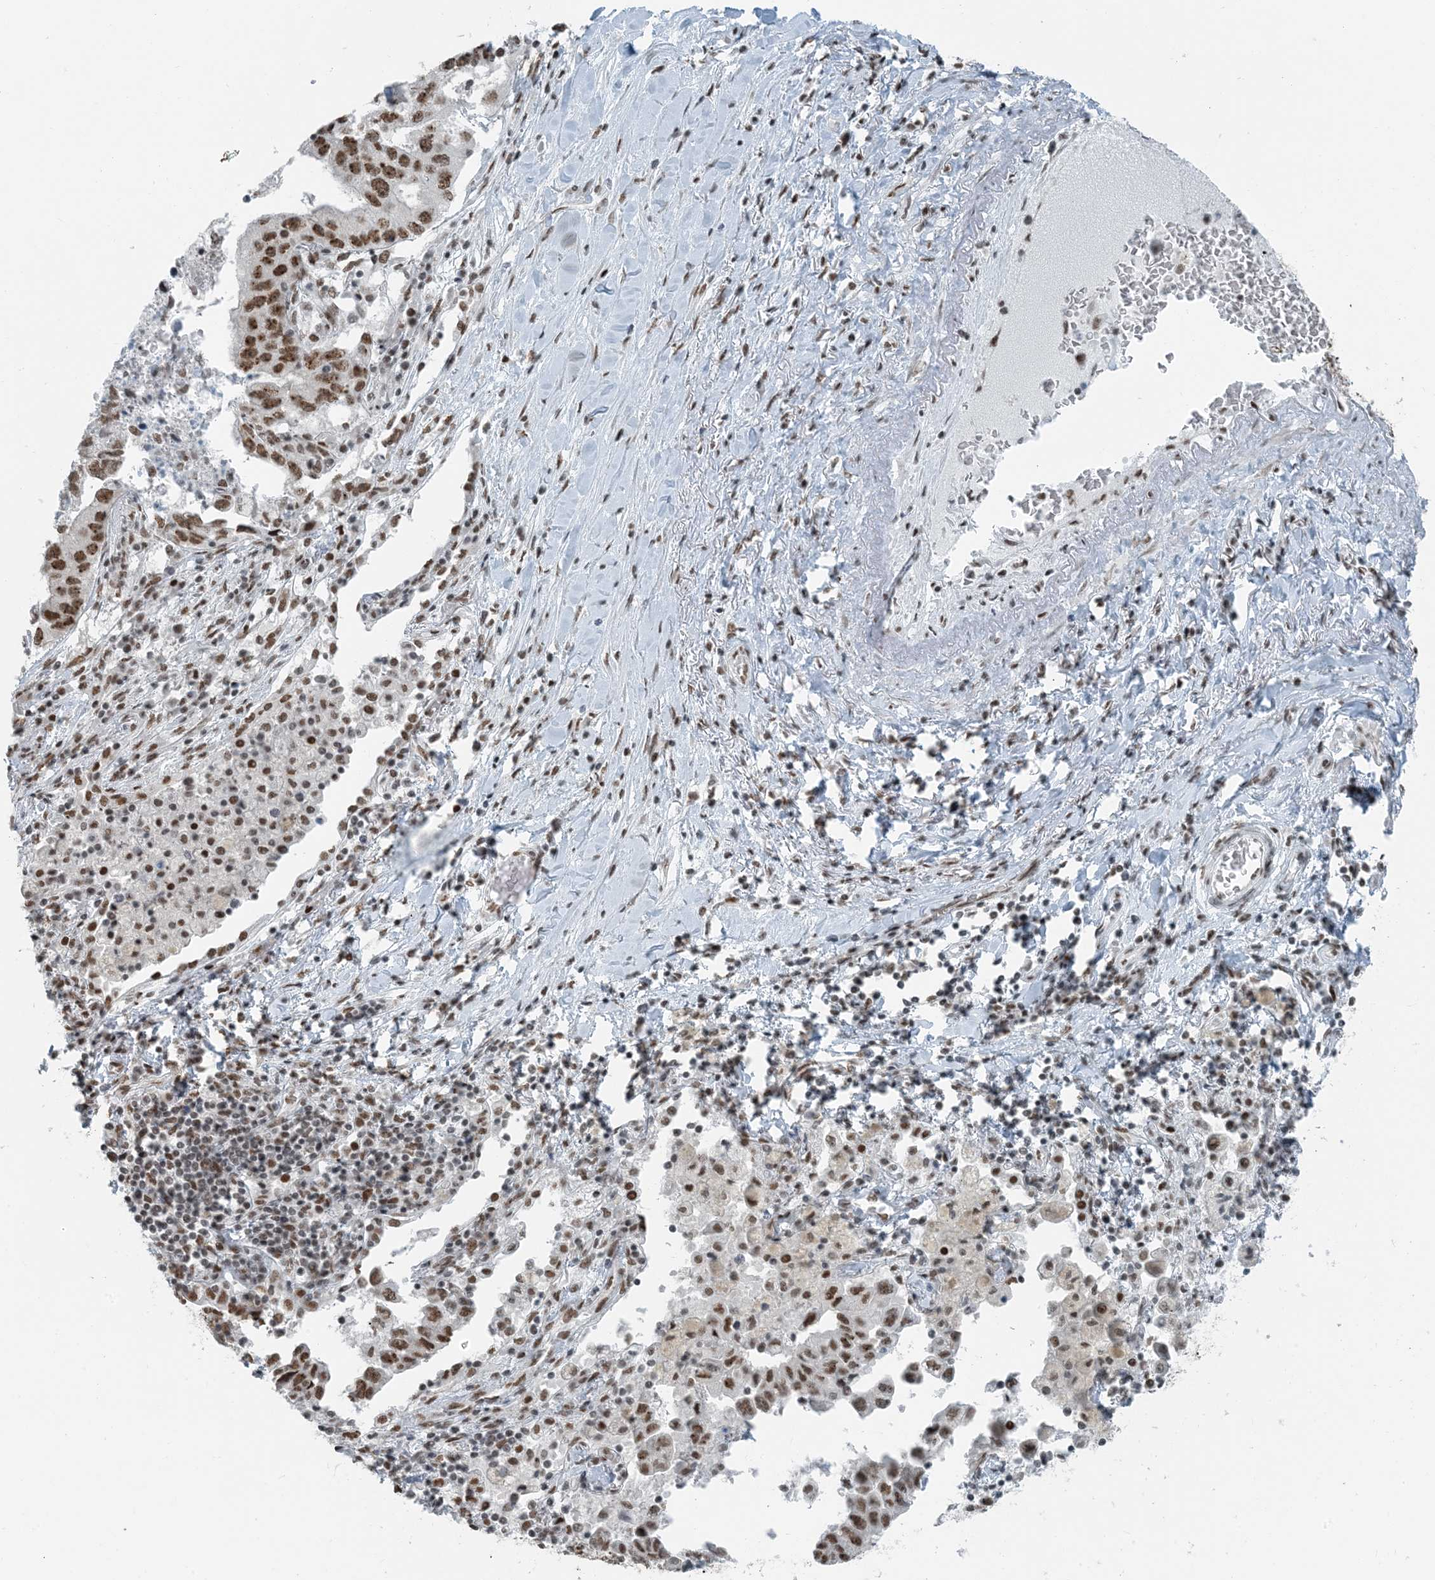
{"staining": {"intensity": "moderate", "quantity": ">75%", "location": "nuclear"}, "tissue": "lung cancer", "cell_type": "Tumor cells", "image_type": "cancer", "snomed": [{"axis": "morphology", "description": "Adenocarcinoma, NOS"}, {"axis": "topography", "description": "Lung"}], "caption": "Human lung cancer (adenocarcinoma) stained for a protein (brown) shows moderate nuclear positive expression in approximately >75% of tumor cells.", "gene": "ZNF500", "patient": {"sex": "female", "age": 51}}